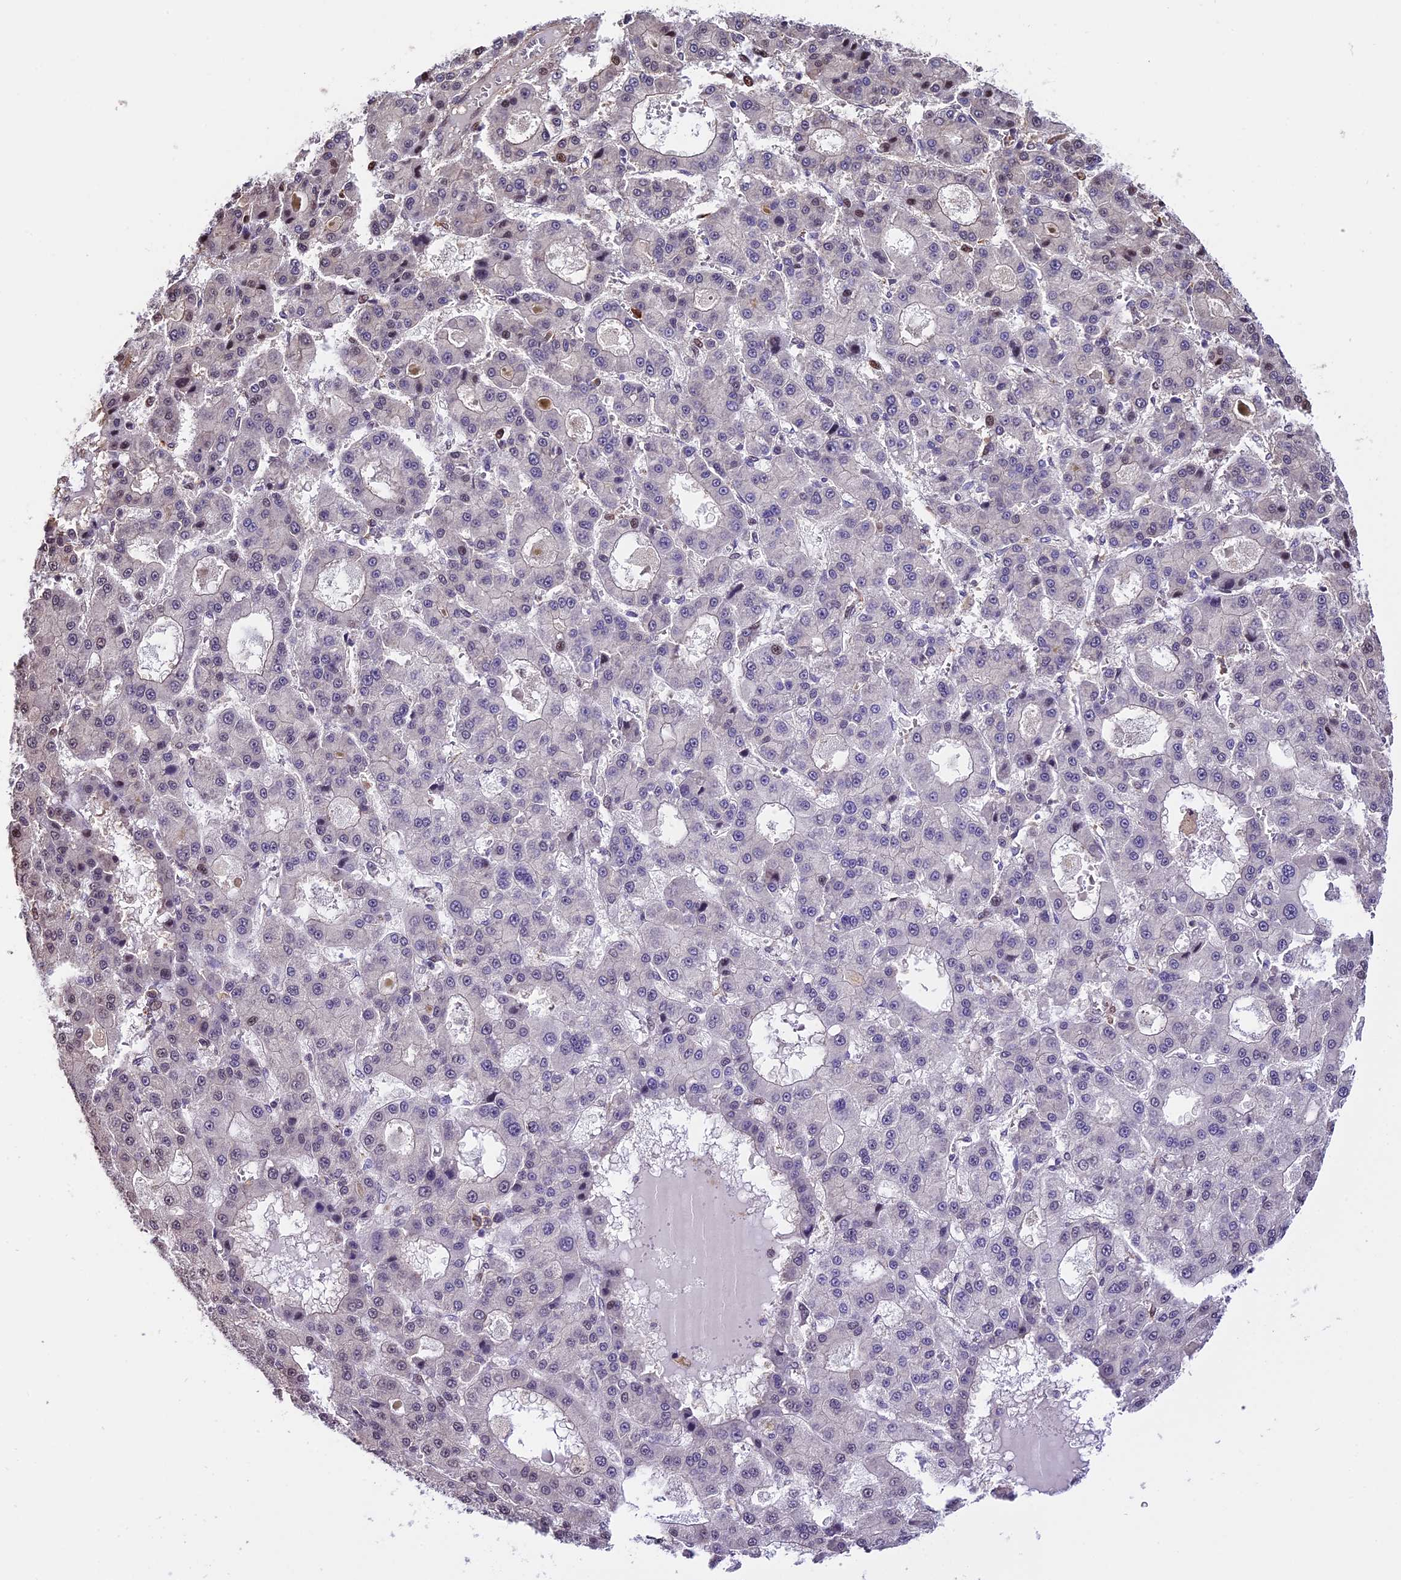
{"staining": {"intensity": "negative", "quantity": "none", "location": "none"}, "tissue": "liver cancer", "cell_type": "Tumor cells", "image_type": "cancer", "snomed": [{"axis": "morphology", "description": "Carcinoma, Hepatocellular, NOS"}, {"axis": "topography", "description": "Liver"}], "caption": "Immunohistochemical staining of hepatocellular carcinoma (liver) demonstrates no significant staining in tumor cells. (Immunohistochemistry, brightfield microscopy, high magnification).", "gene": "HERPUD1", "patient": {"sex": "male", "age": 70}}